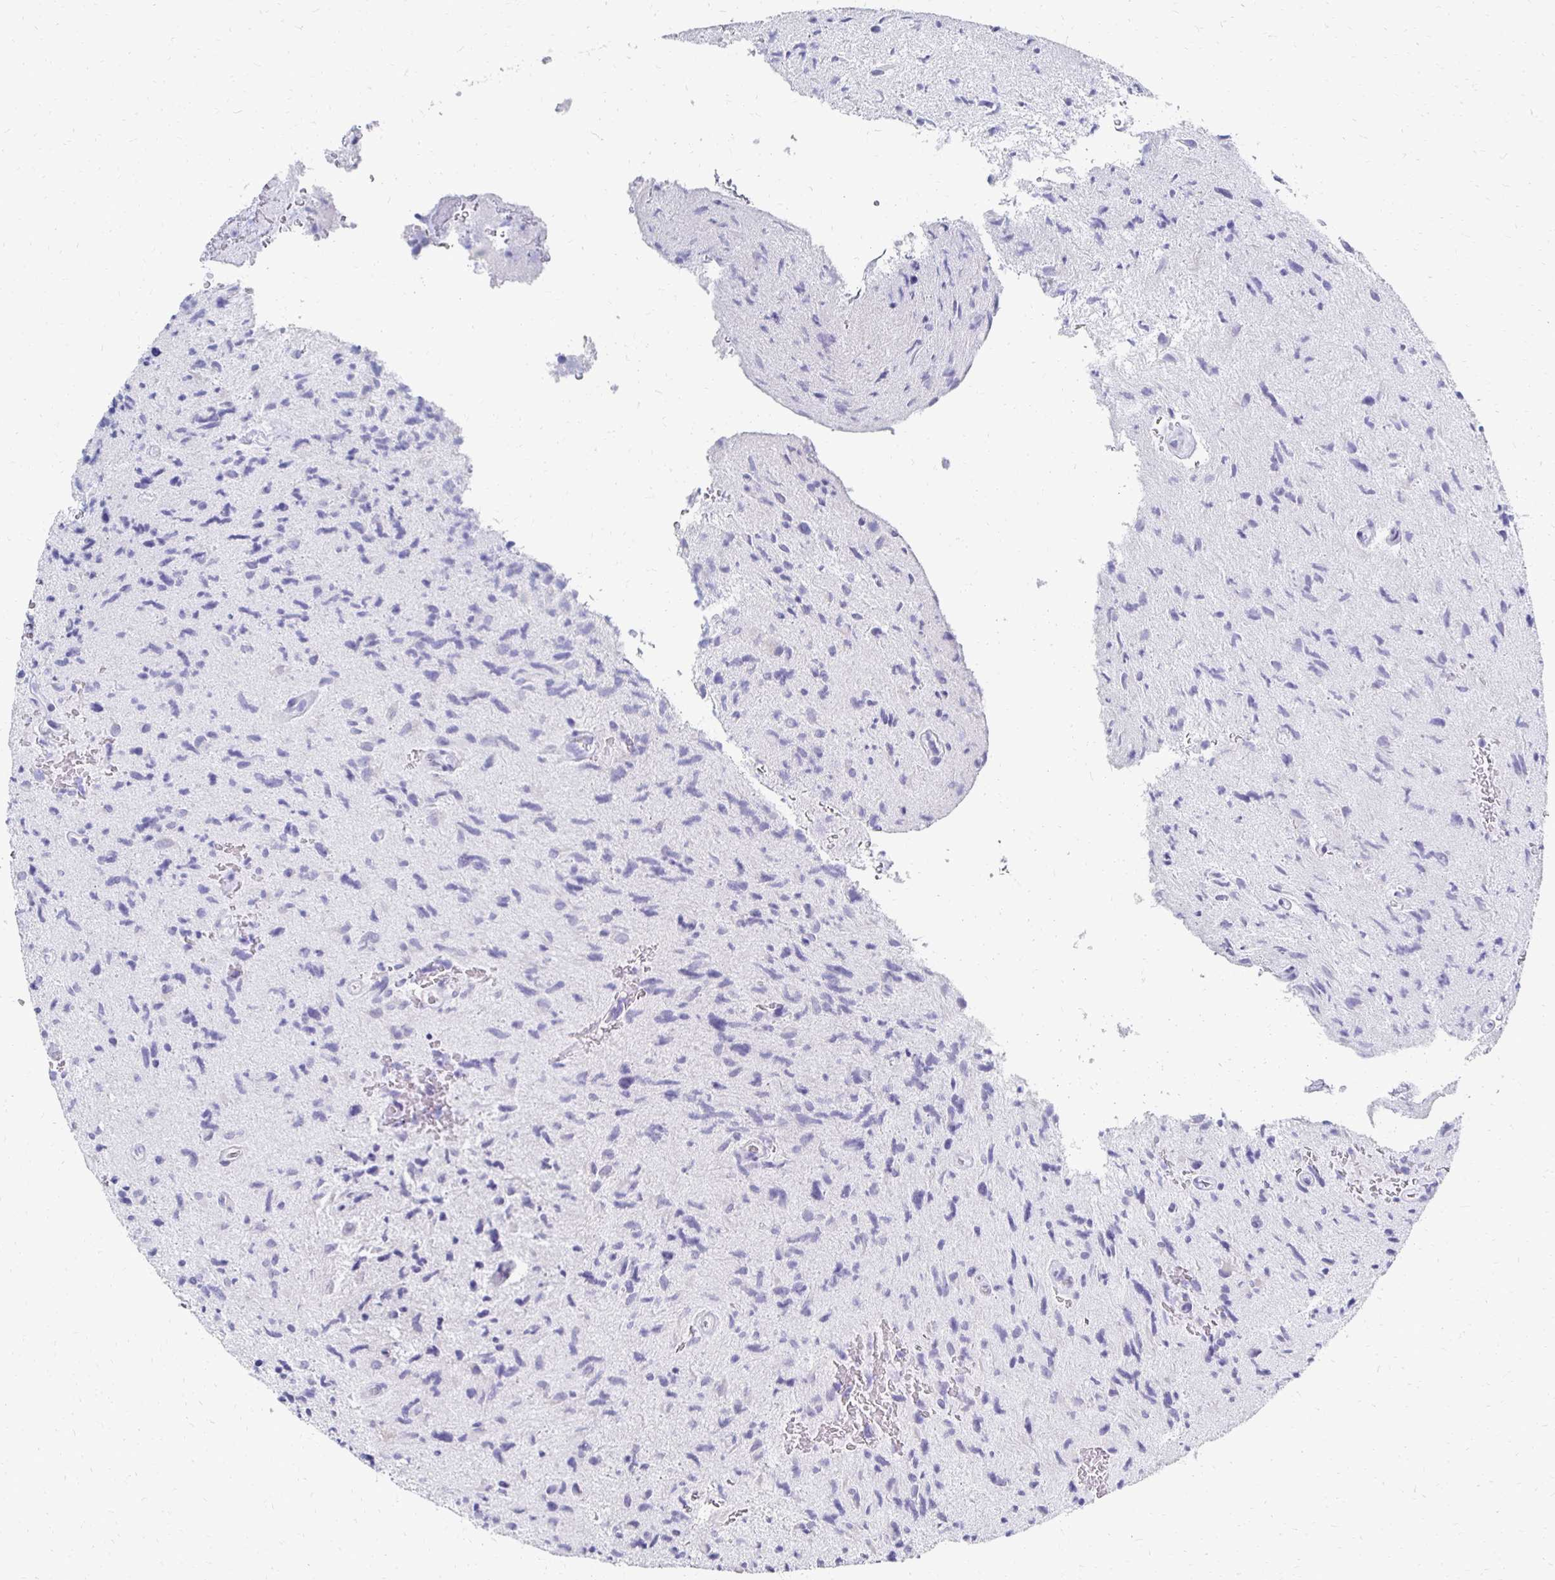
{"staining": {"intensity": "negative", "quantity": "none", "location": "none"}, "tissue": "glioma", "cell_type": "Tumor cells", "image_type": "cancer", "snomed": [{"axis": "morphology", "description": "Glioma, malignant, High grade"}, {"axis": "topography", "description": "Brain"}], "caption": "Protein analysis of malignant high-grade glioma reveals no significant staining in tumor cells. The staining was performed using DAB (3,3'-diaminobenzidine) to visualize the protein expression in brown, while the nuclei were stained in blue with hematoxylin (Magnification: 20x).", "gene": "SYCP3", "patient": {"sex": "male", "age": 54}}